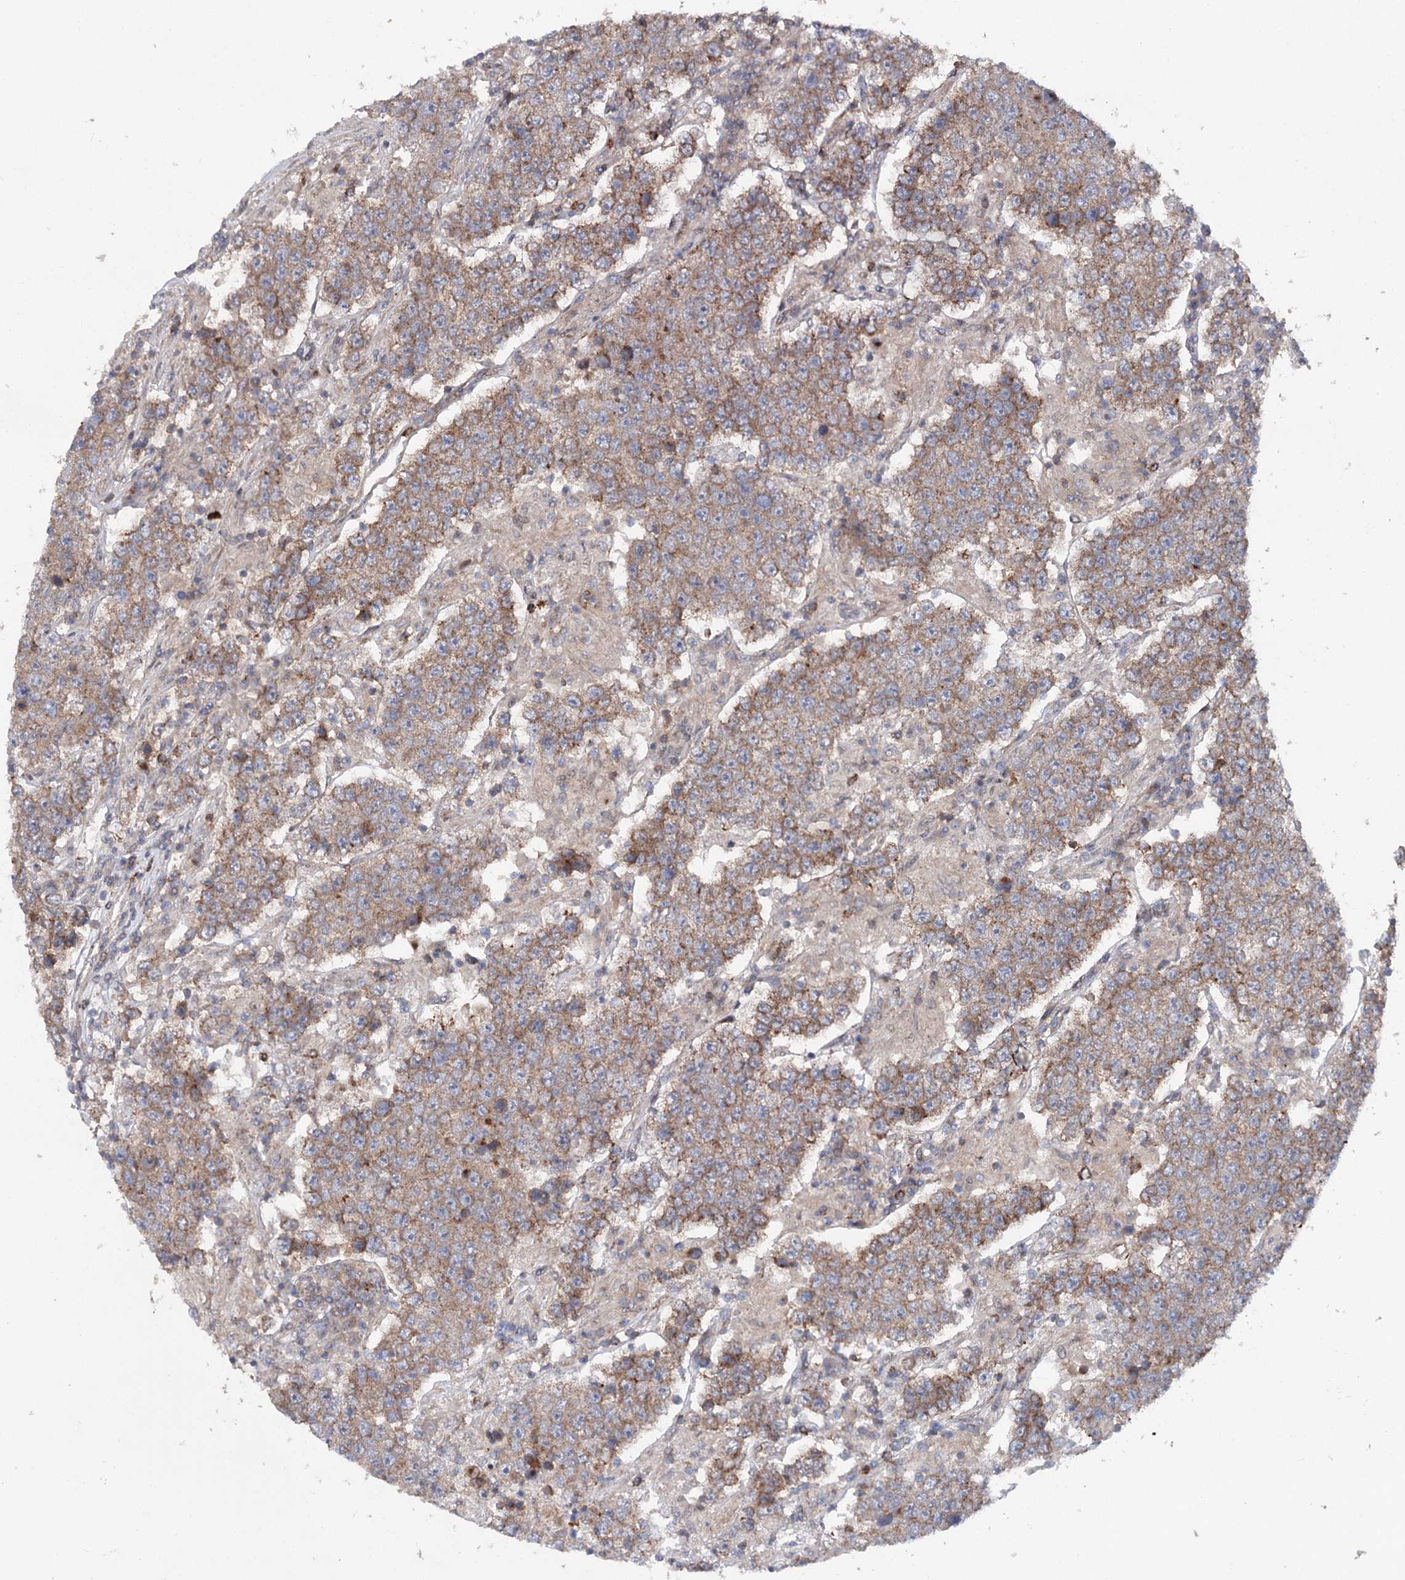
{"staining": {"intensity": "moderate", "quantity": ">75%", "location": "cytoplasmic/membranous"}, "tissue": "testis cancer", "cell_type": "Tumor cells", "image_type": "cancer", "snomed": [{"axis": "morphology", "description": "Normal tissue, NOS"}, {"axis": "morphology", "description": "Urothelial carcinoma, High grade"}, {"axis": "morphology", "description": "Seminoma, NOS"}, {"axis": "morphology", "description": "Carcinoma, Embryonal, NOS"}, {"axis": "topography", "description": "Urinary bladder"}, {"axis": "topography", "description": "Testis"}], "caption": "Testis cancer stained for a protein (brown) displays moderate cytoplasmic/membranous positive staining in approximately >75% of tumor cells.", "gene": "STX6", "patient": {"sex": "male", "age": 41}}